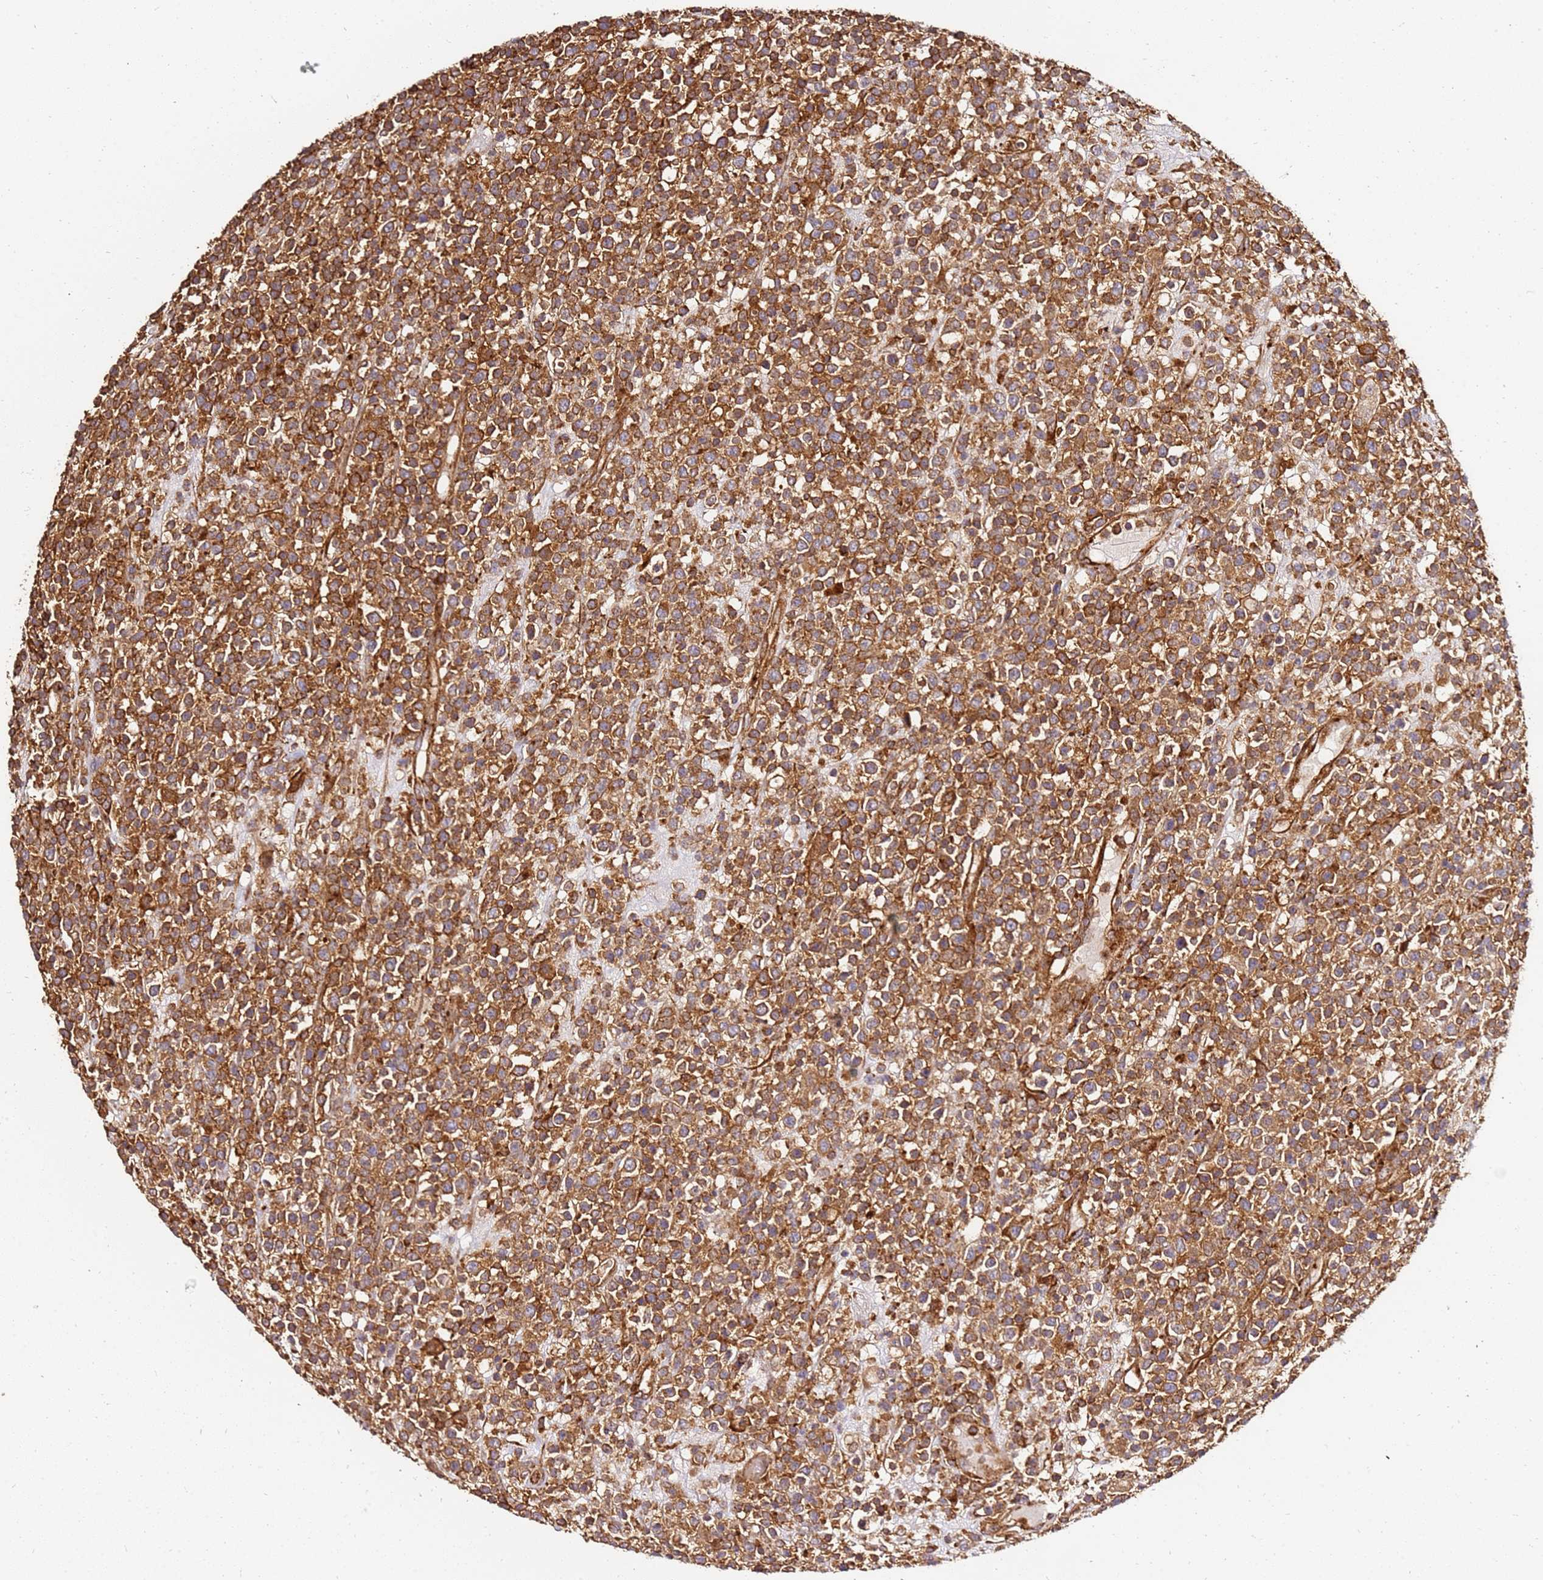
{"staining": {"intensity": "strong", "quantity": ">75%", "location": "cytoplasmic/membranous"}, "tissue": "lymphoma", "cell_type": "Tumor cells", "image_type": "cancer", "snomed": [{"axis": "morphology", "description": "Malignant lymphoma, non-Hodgkin's type, High grade"}, {"axis": "topography", "description": "Colon"}], "caption": "Strong cytoplasmic/membranous protein expression is appreciated in about >75% of tumor cells in malignant lymphoma, non-Hodgkin's type (high-grade).", "gene": "DVL3", "patient": {"sex": "female", "age": 53}}